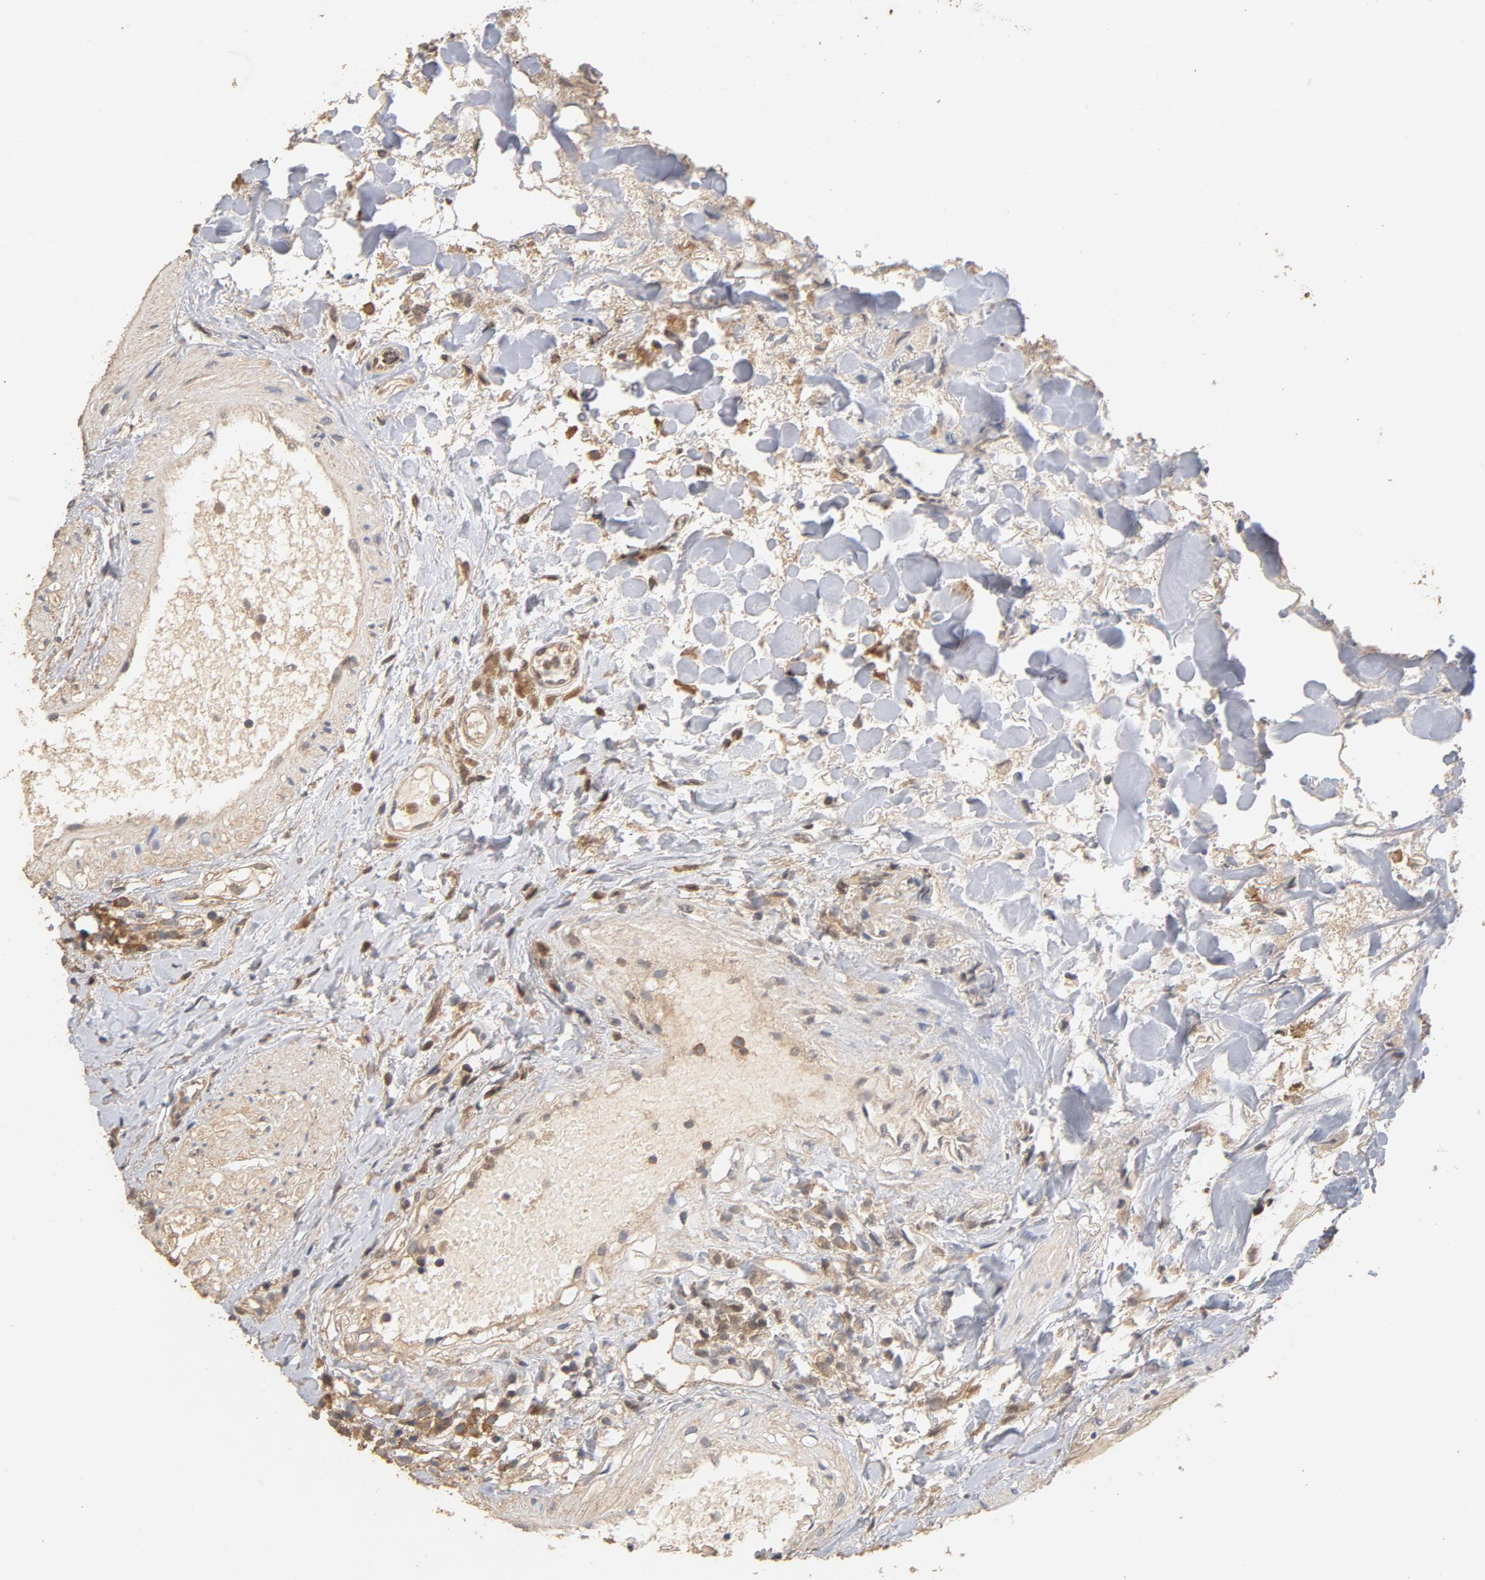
{"staining": {"intensity": "moderate", "quantity": ">75%", "location": "cytoplasmic/membranous"}, "tissue": "urothelial cancer", "cell_type": "Tumor cells", "image_type": "cancer", "snomed": [{"axis": "morphology", "description": "Urothelial carcinoma, High grade"}, {"axis": "topography", "description": "Urinary bladder"}], "caption": "IHC (DAB) staining of urothelial cancer demonstrates moderate cytoplasmic/membranous protein positivity in approximately >75% of tumor cells.", "gene": "DDX6", "patient": {"sex": "female", "age": 75}}